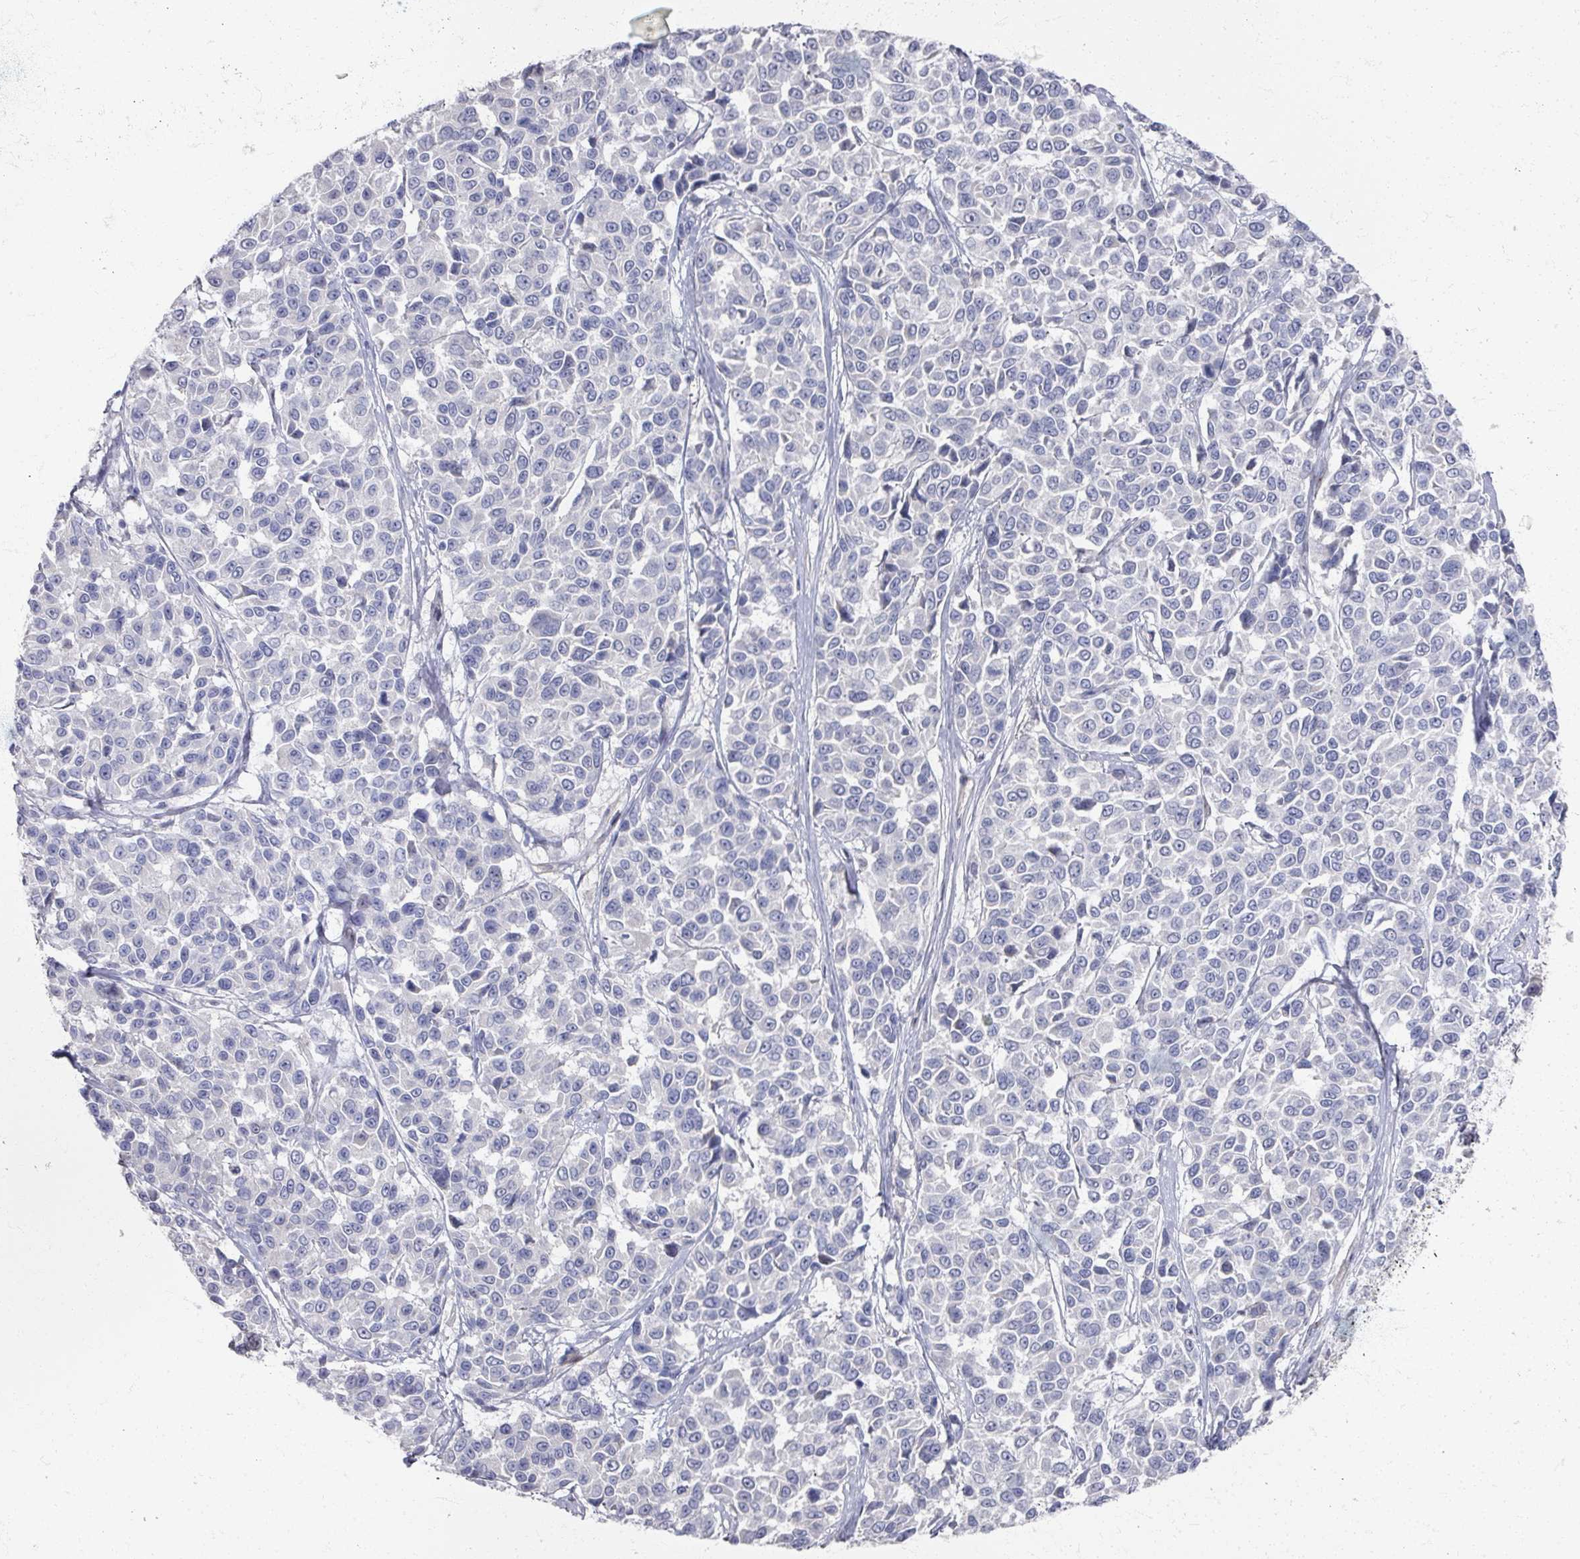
{"staining": {"intensity": "negative", "quantity": "none", "location": "none"}, "tissue": "melanoma", "cell_type": "Tumor cells", "image_type": "cancer", "snomed": [{"axis": "morphology", "description": "Malignant melanoma, NOS"}, {"axis": "topography", "description": "Skin"}], "caption": "DAB (3,3'-diaminobenzidine) immunohistochemical staining of human malignant melanoma exhibits no significant staining in tumor cells. Brightfield microscopy of immunohistochemistry stained with DAB (brown) and hematoxylin (blue), captured at high magnification.", "gene": "TTYH3", "patient": {"sex": "female", "age": 66}}